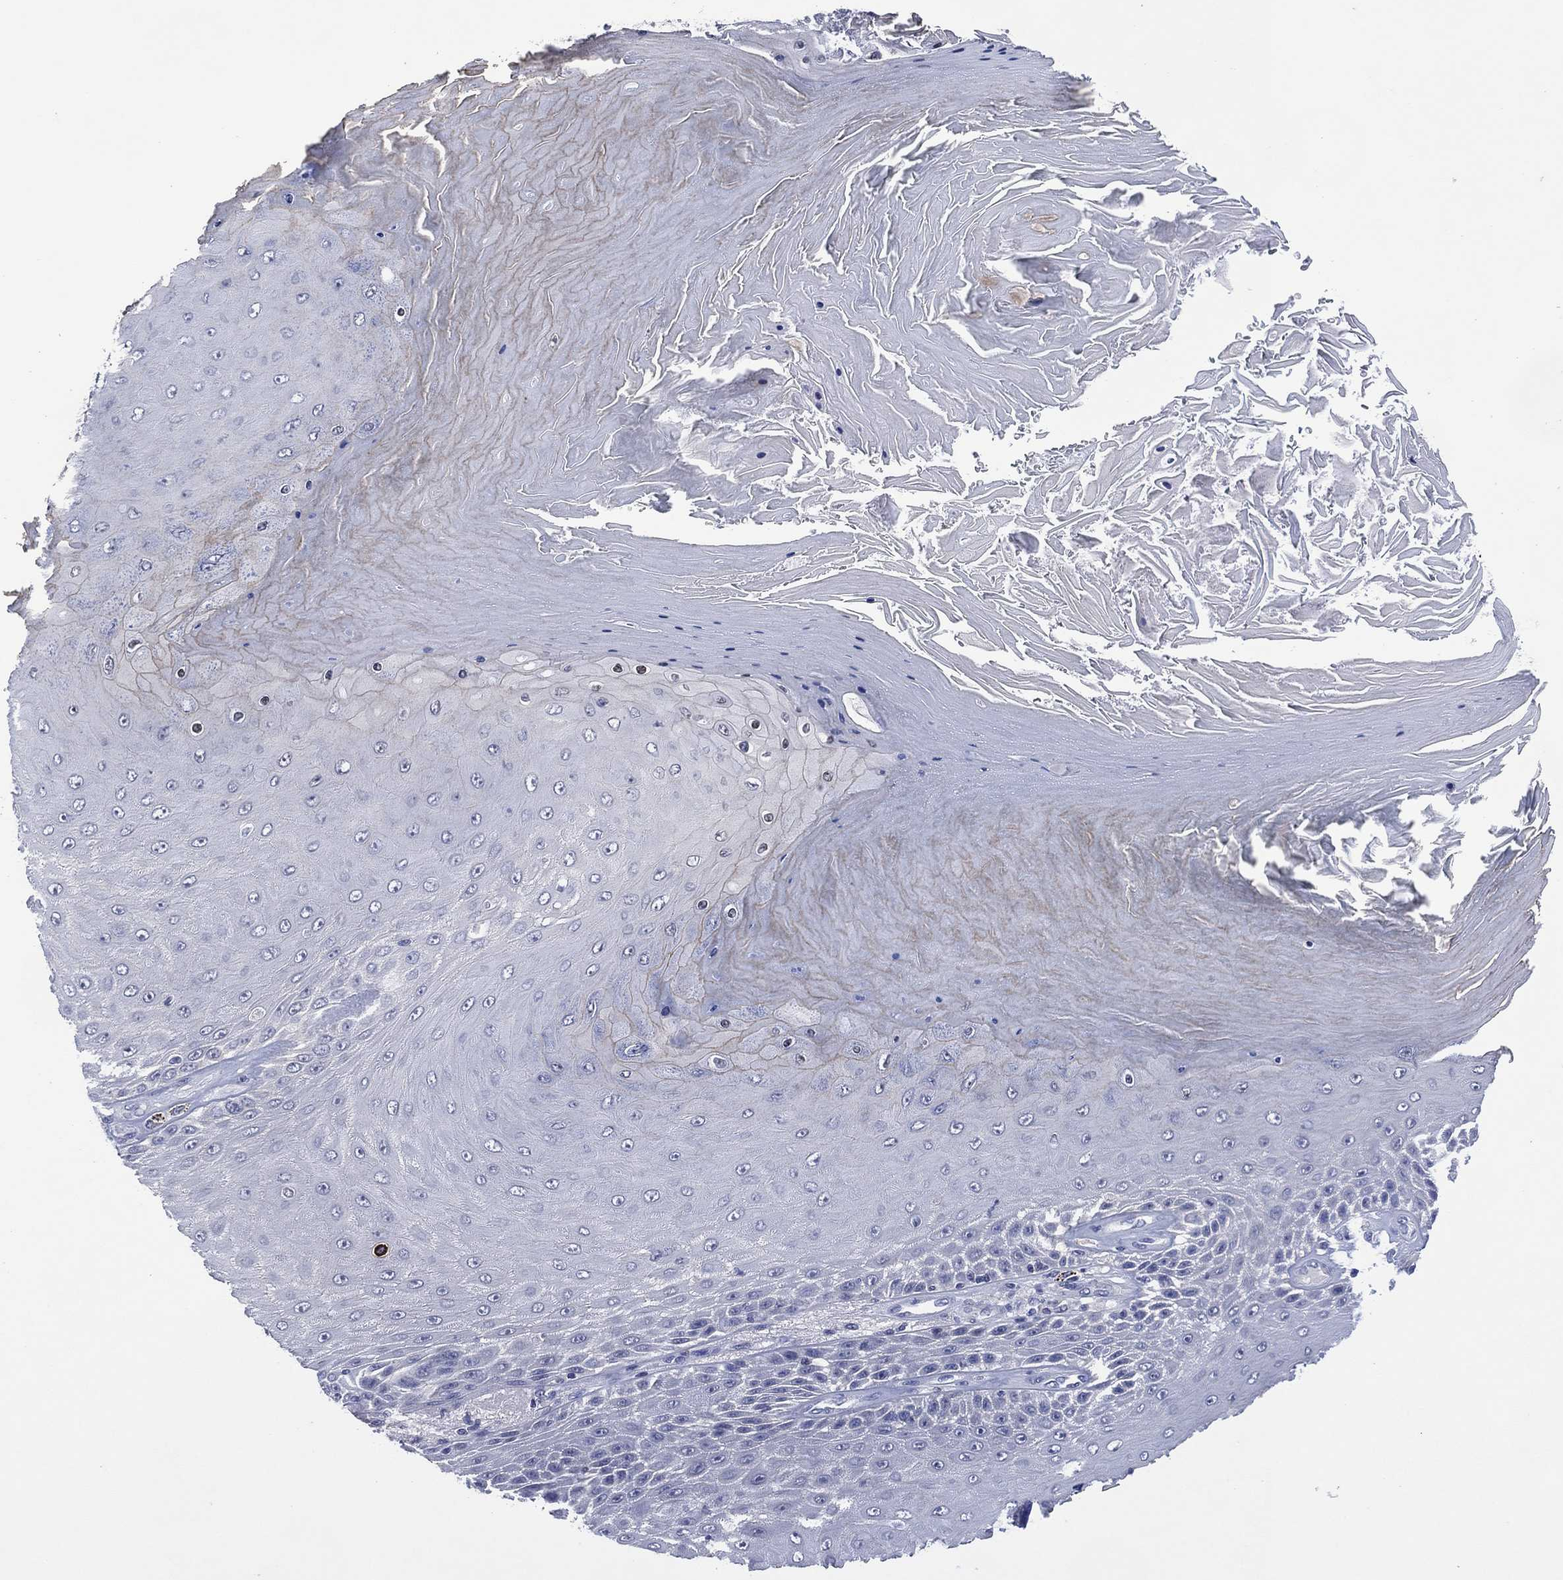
{"staining": {"intensity": "negative", "quantity": "none", "location": "none"}, "tissue": "skin cancer", "cell_type": "Tumor cells", "image_type": "cancer", "snomed": [{"axis": "morphology", "description": "Squamous cell carcinoma, NOS"}, {"axis": "topography", "description": "Skin"}], "caption": "The image shows no significant expression in tumor cells of skin squamous cell carcinoma. (DAB (3,3'-diaminobenzidine) immunohistochemistry (IHC), high magnification).", "gene": "USP26", "patient": {"sex": "male", "age": 62}}